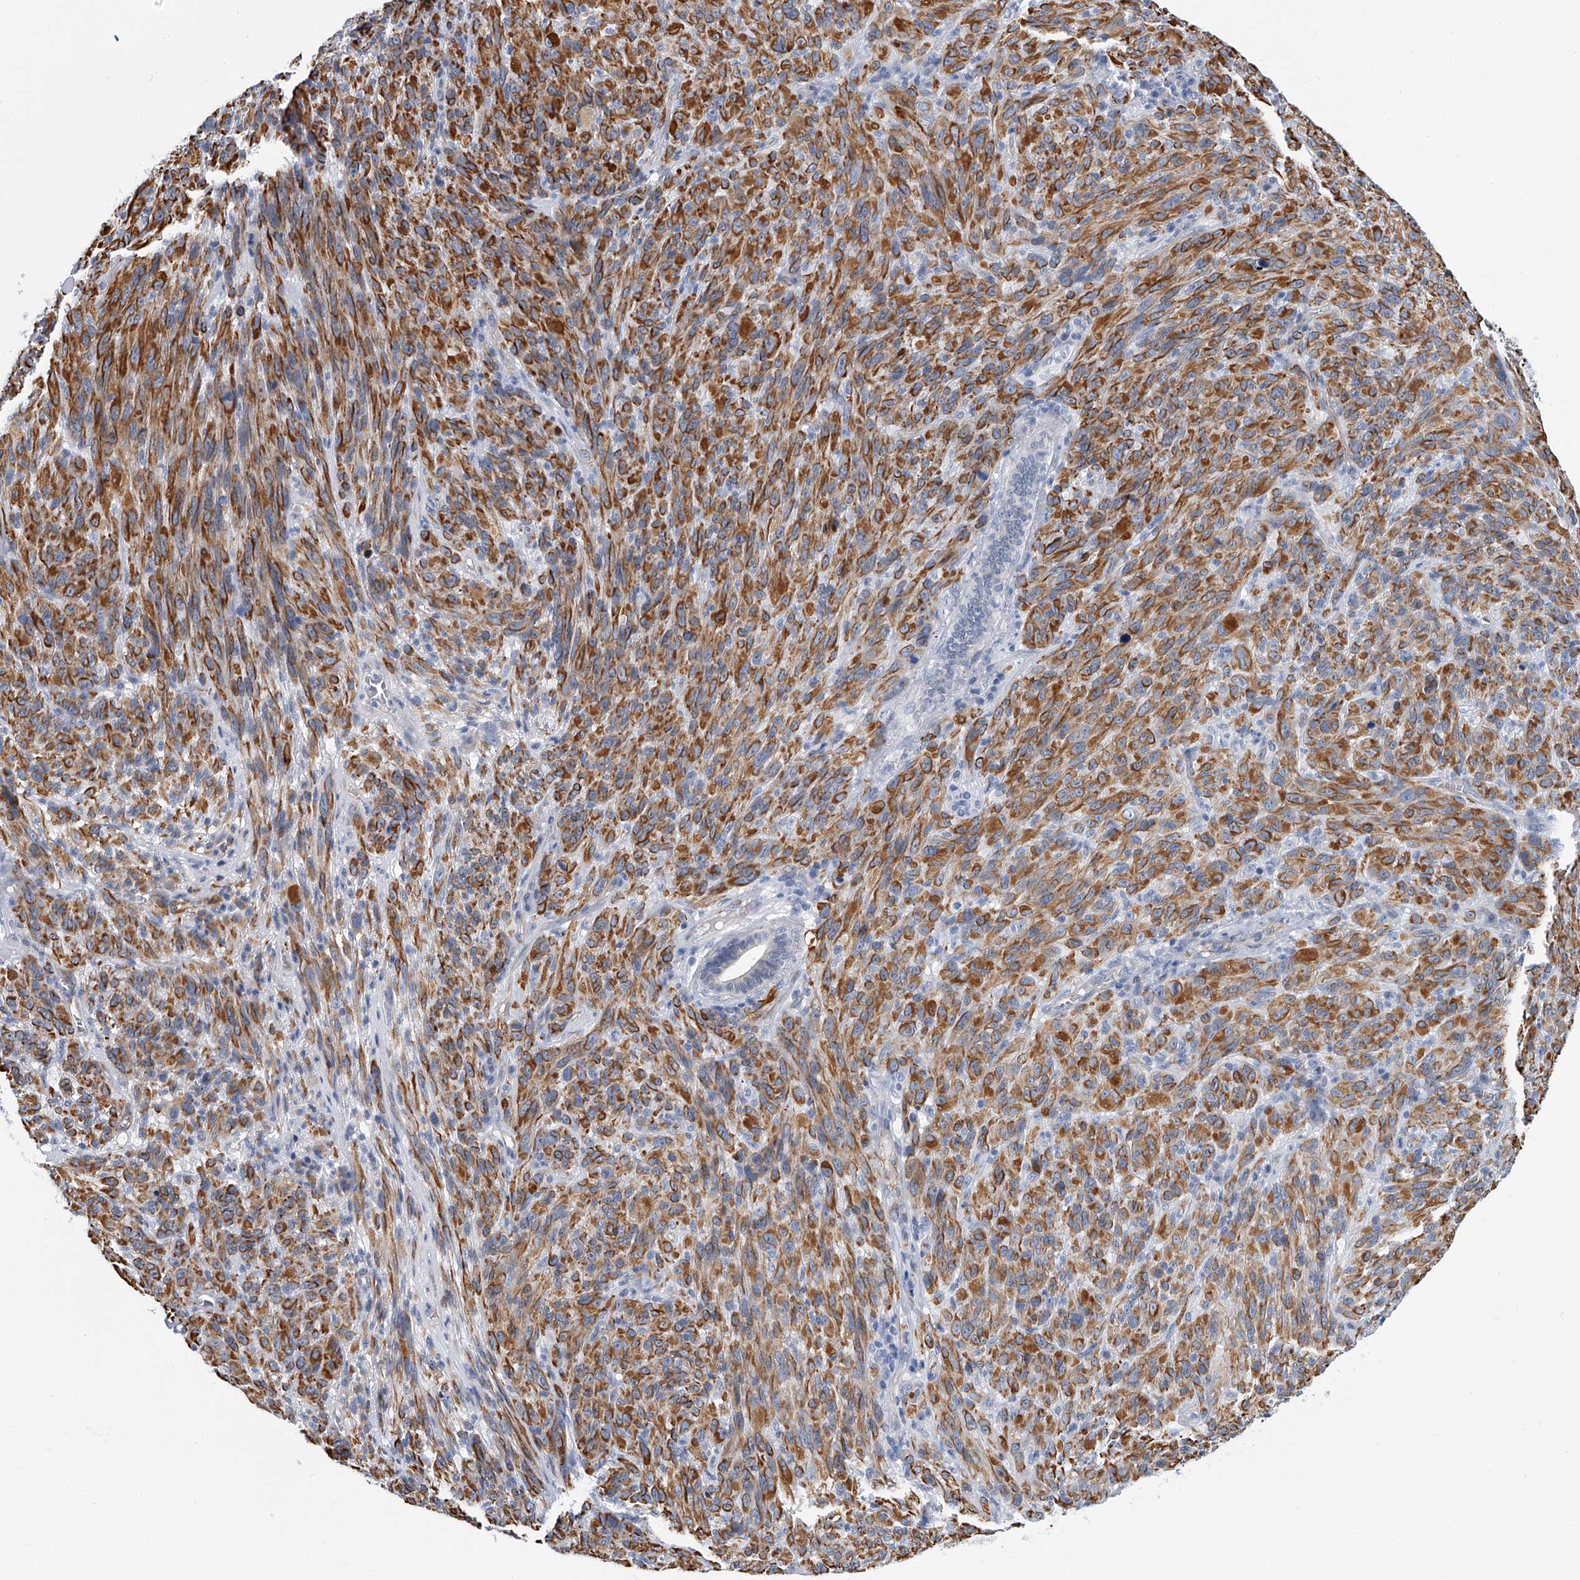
{"staining": {"intensity": "moderate", "quantity": ">75%", "location": "cytoplasmic/membranous"}, "tissue": "melanoma", "cell_type": "Tumor cells", "image_type": "cancer", "snomed": [{"axis": "morphology", "description": "Malignant melanoma, NOS"}, {"axis": "topography", "description": "Skin of head"}], "caption": "Immunohistochemistry (IHC) photomicrograph of neoplastic tissue: malignant melanoma stained using immunohistochemistry (IHC) displays medium levels of moderate protein expression localized specifically in the cytoplasmic/membranous of tumor cells, appearing as a cytoplasmic/membranous brown color.", "gene": "KIRREL1", "patient": {"sex": "male", "age": 96}}